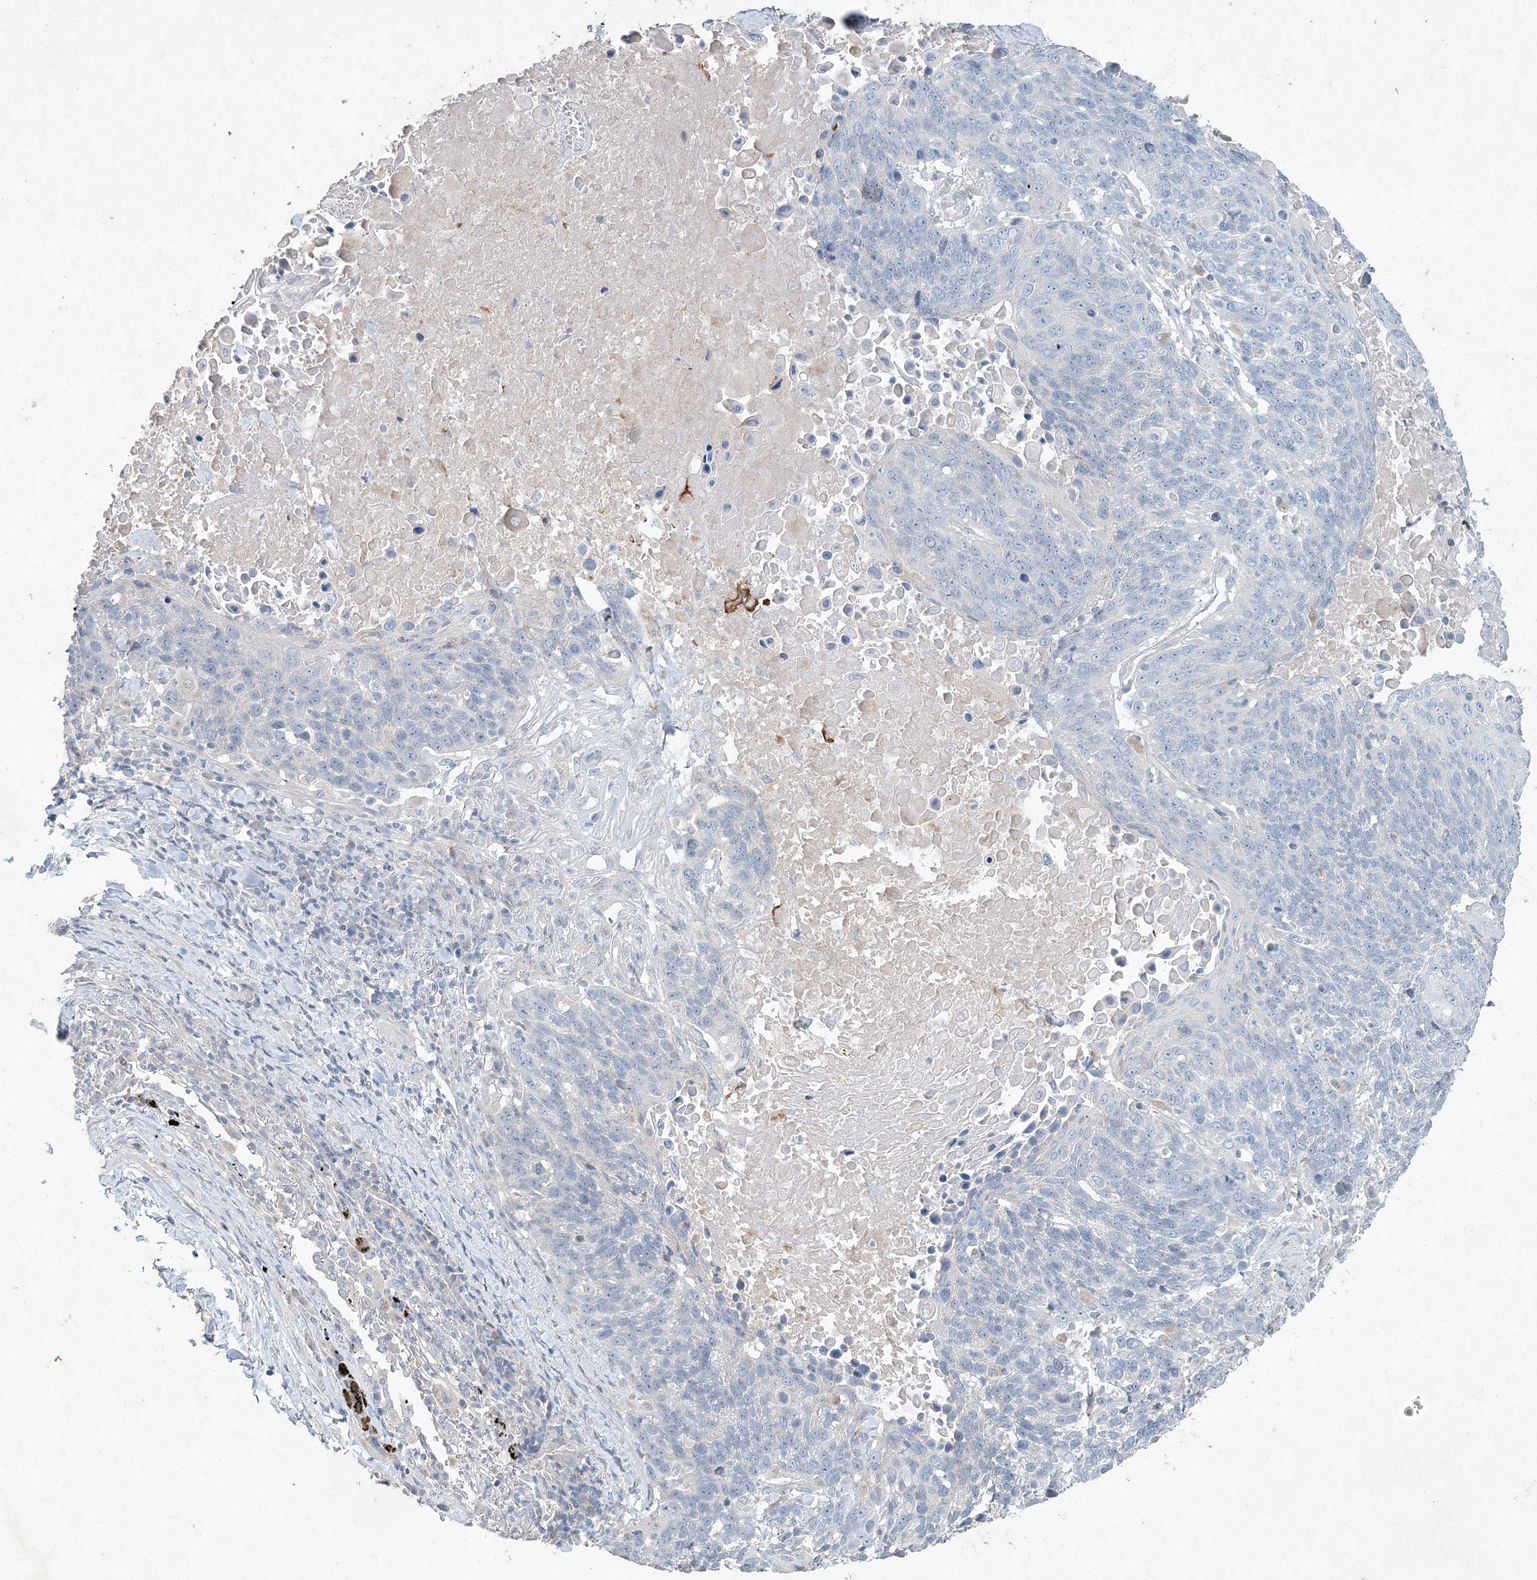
{"staining": {"intensity": "negative", "quantity": "none", "location": "none"}, "tissue": "lung cancer", "cell_type": "Tumor cells", "image_type": "cancer", "snomed": [{"axis": "morphology", "description": "Squamous cell carcinoma, NOS"}, {"axis": "topography", "description": "Lung"}], "caption": "Immunohistochemistry histopathology image of human lung cancer (squamous cell carcinoma) stained for a protein (brown), which displays no expression in tumor cells.", "gene": "DNAH5", "patient": {"sex": "male", "age": 66}}